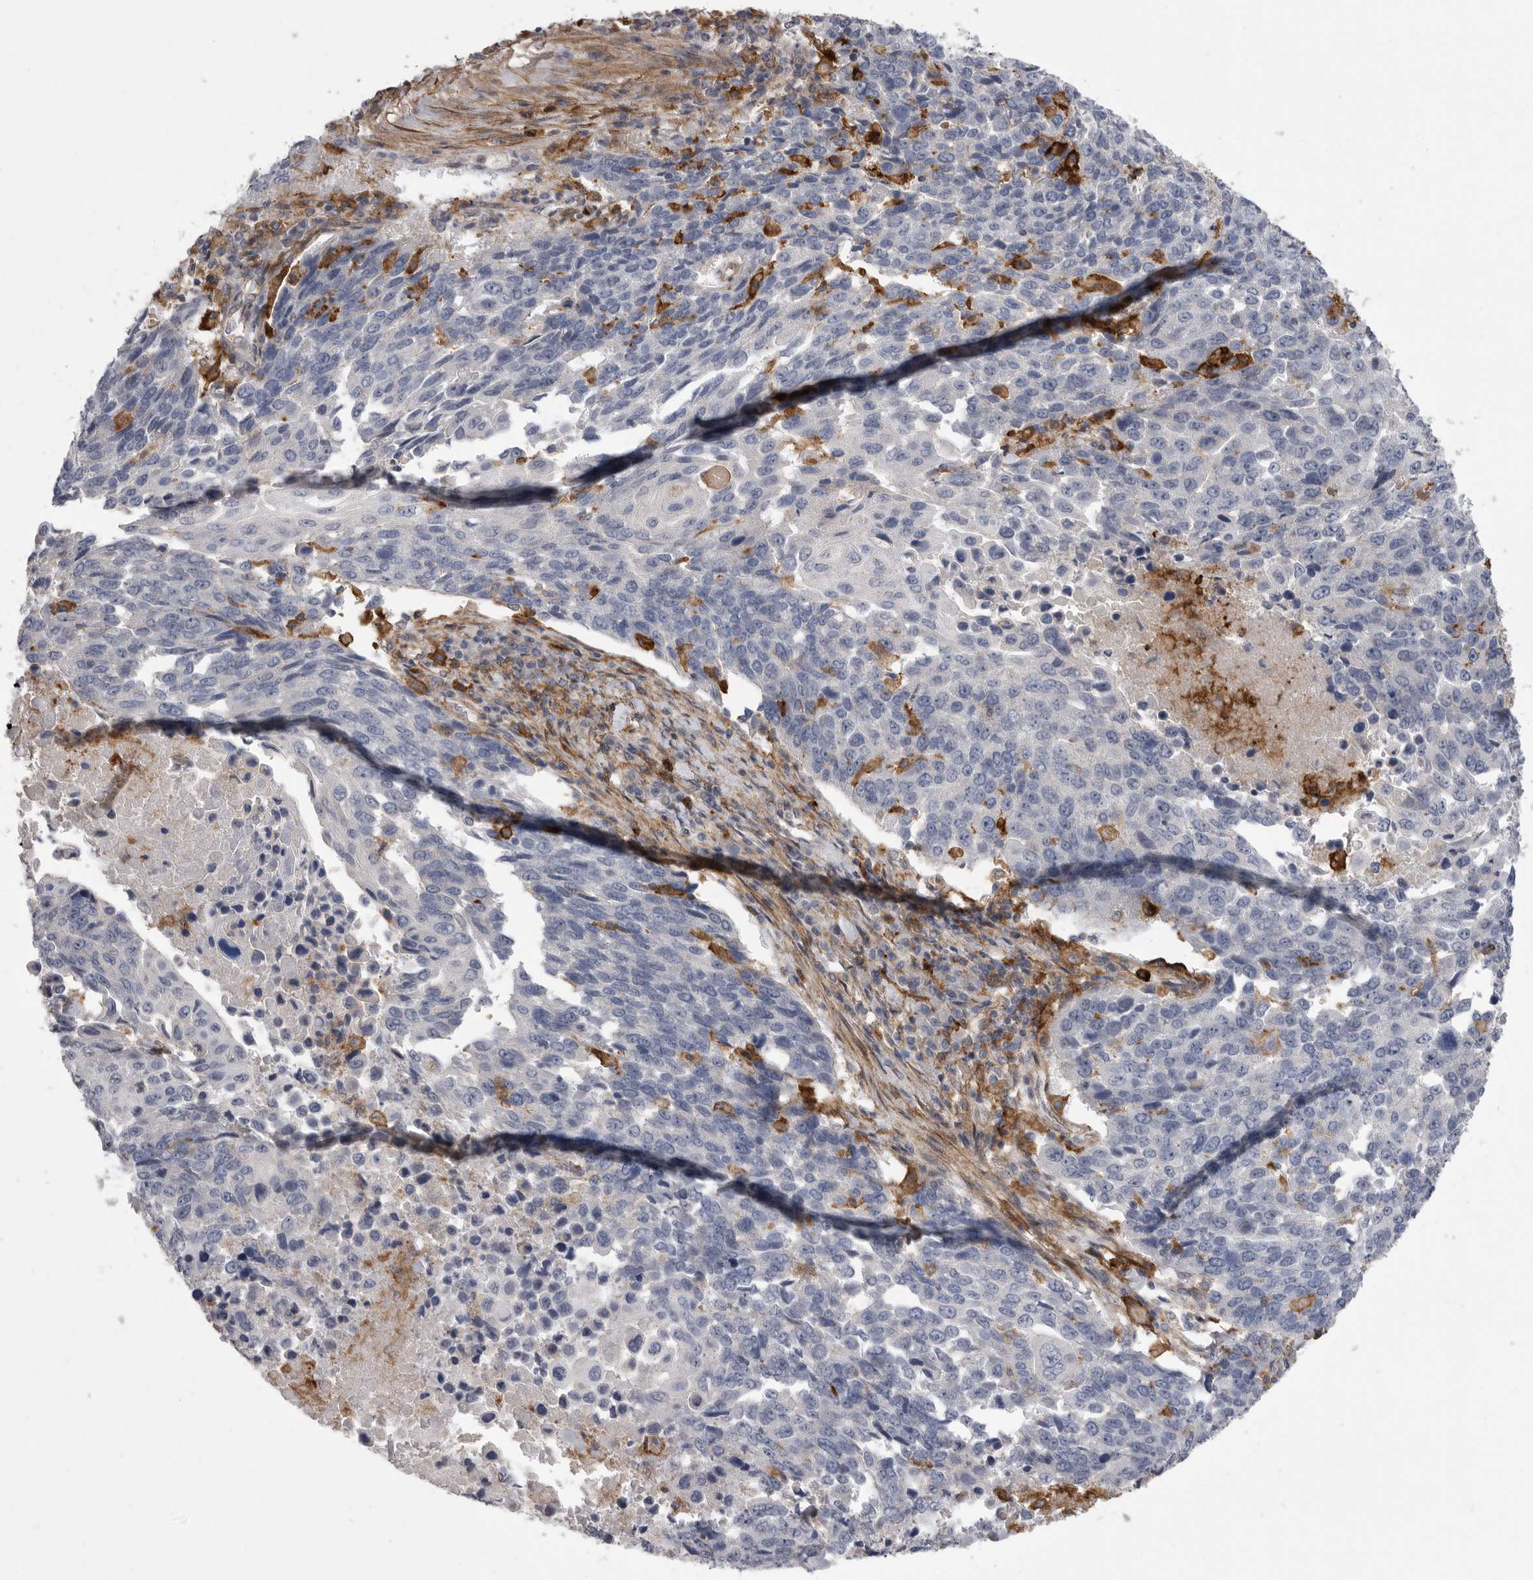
{"staining": {"intensity": "negative", "quantity": "none", "location": "none"}, "tissue": "lung cancer", "cell_type": "Tumor cells", "image_type": "cancer", "snomed": [{"axis": "morphology", "description": "Squamous cell carcinoma, NOS"}, {"axis": "topography", "description": "Lung"}], "caption": "A high-resolution photomicrograph shows IHC staining of lung cancer (squamous cell carcinoma), which exhibits no significant positivity in tumor cells.", "gene": "SIGLEC10", "patient": {"sex": "male", "age": 66}}